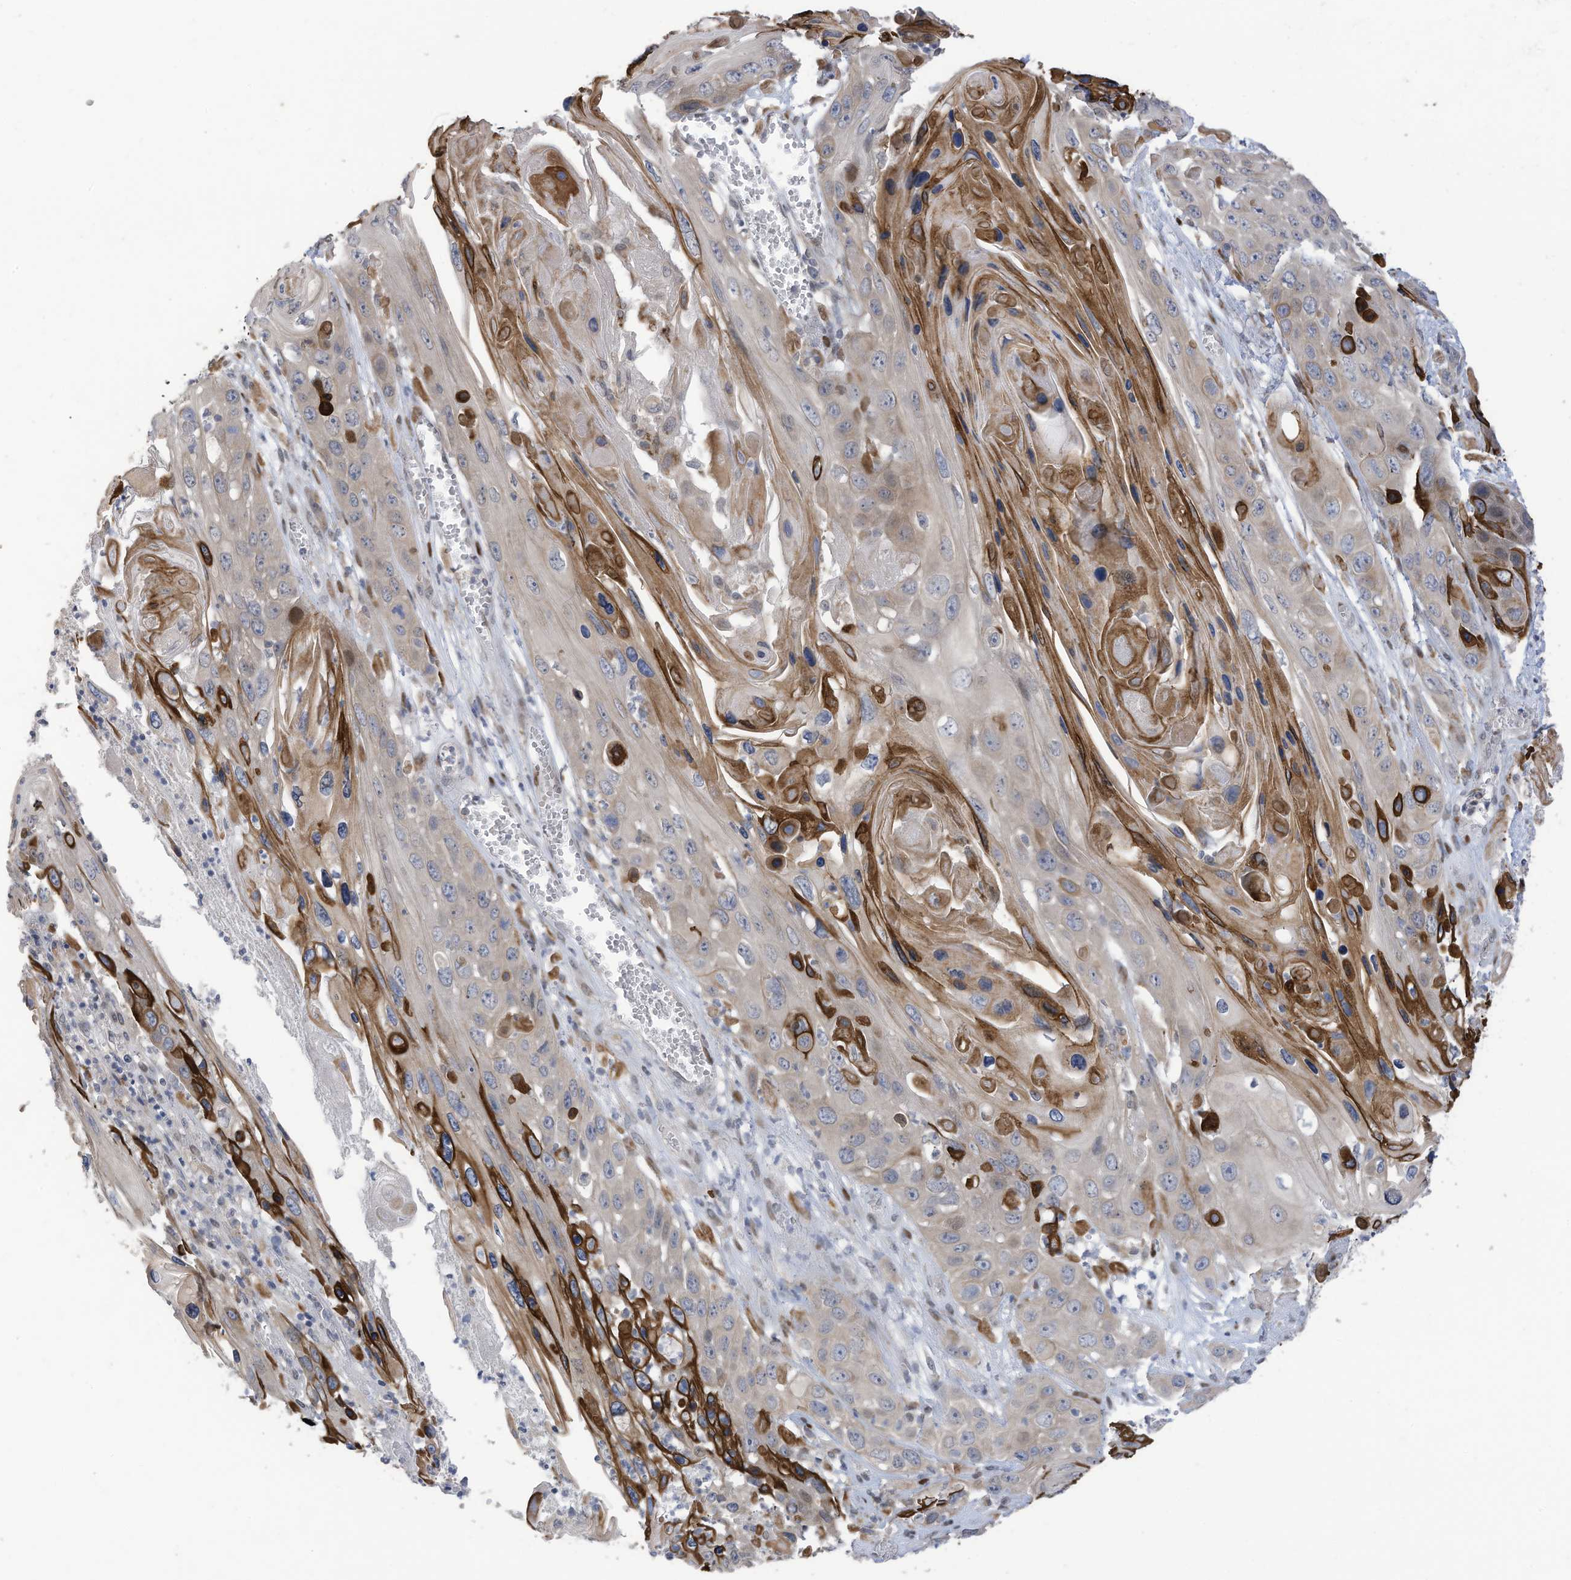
{"staining": {"intensity": "negative", "quantity": "none", "location": "none"}, "tissue": "skin cancer", "cell_type": "Tumor cells", "image_type": "cancer", "snomed": [{"axis": "morphology", "description": "Squamous cell carcinoma, NOS"}, {"axis": "topography", "description": "Skin"}], "caption": "An immunohistochemistry image of skin cancer (squamous cell carcinoma) is shown. There is no staining in tumor cells of skin cancer (squamous cell carcinoma).", "gene": "RABL3", "patient": {"sex": "male", "age": 55}}